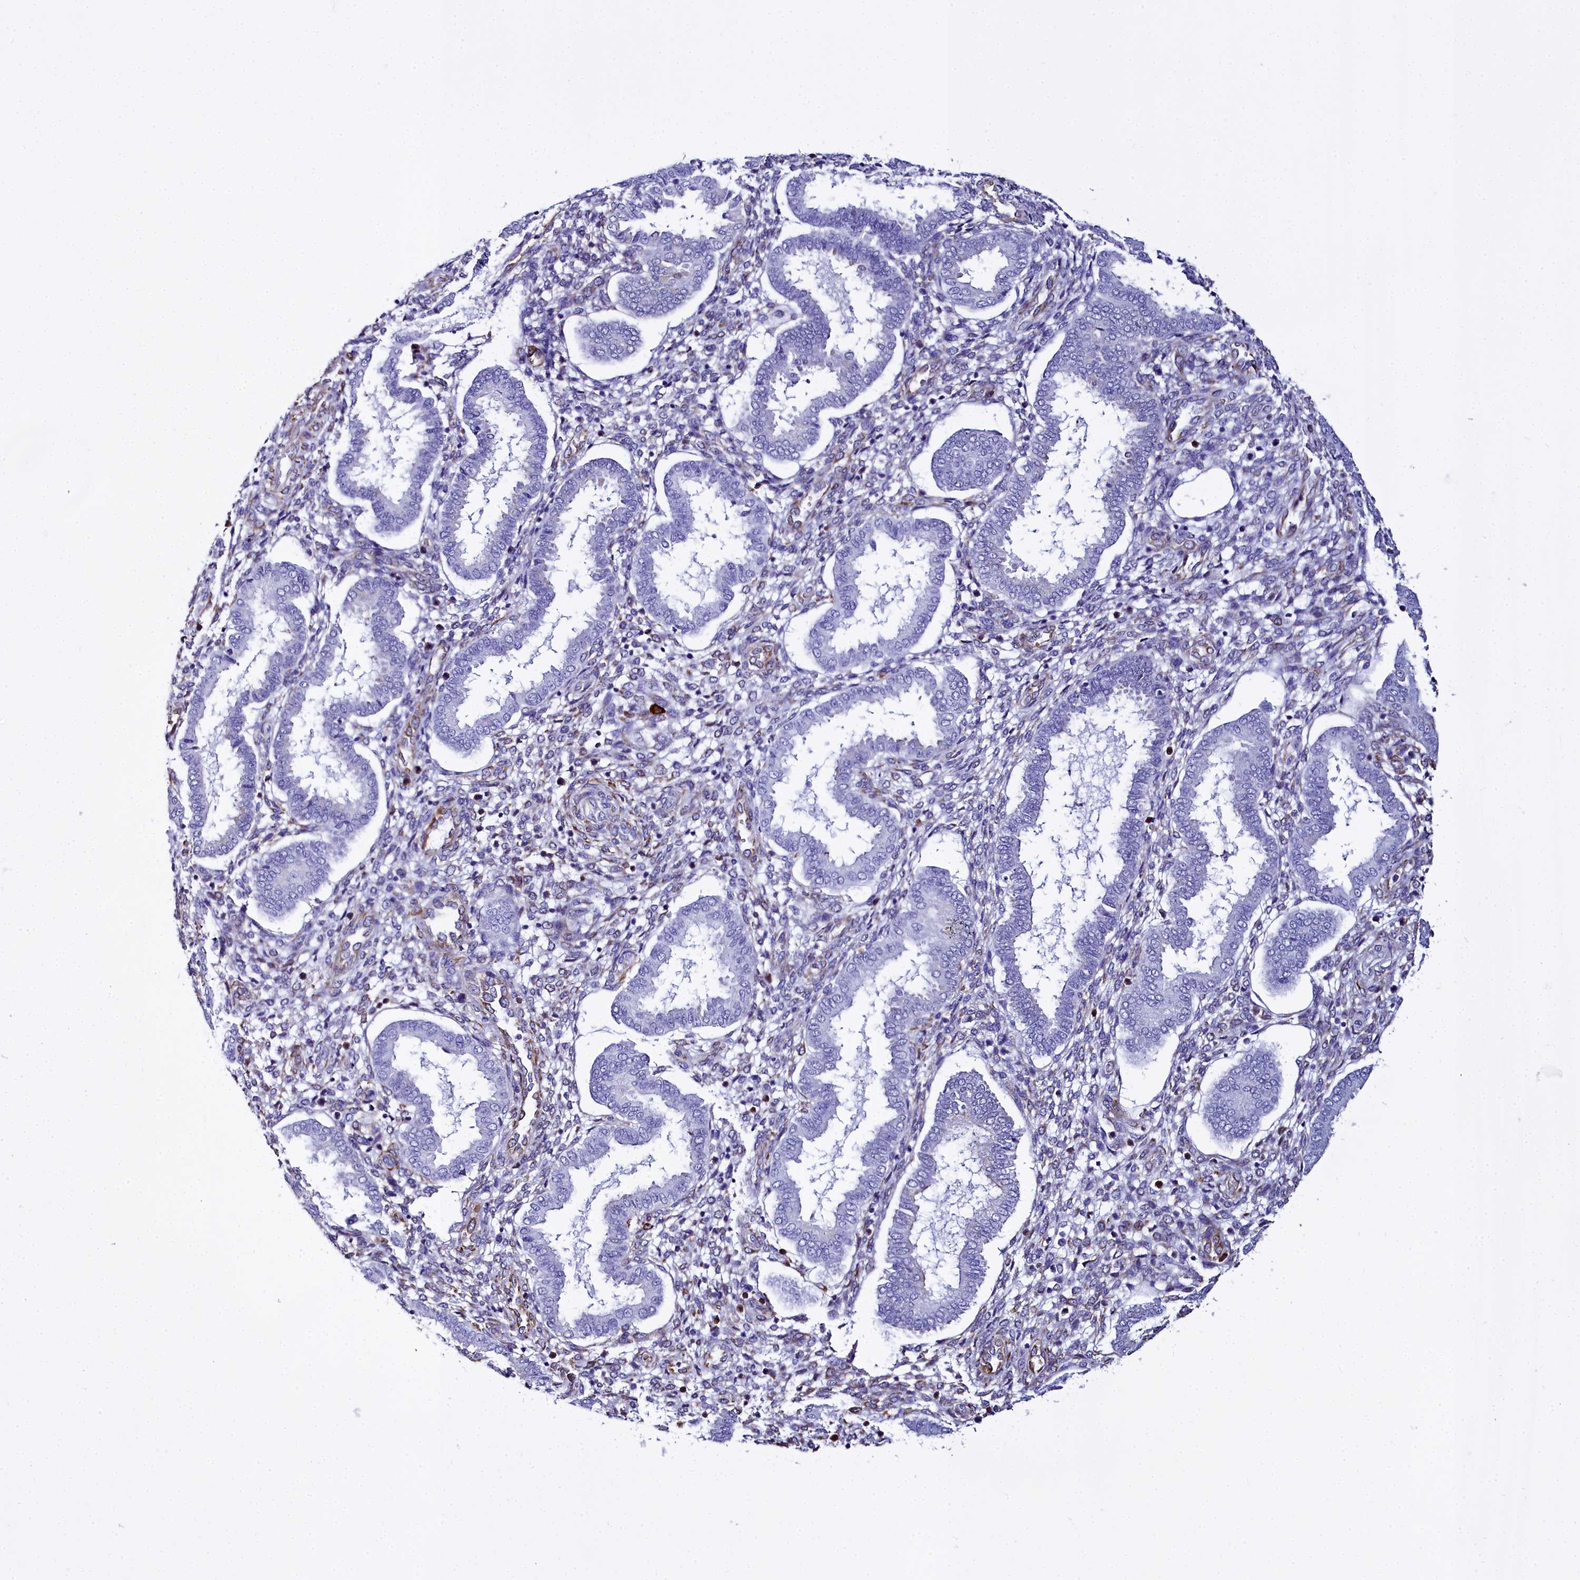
{"staining": {"intensity": "moderate", "quantity": "<25%", "location": "cytoplasmic/membranous"}, "tissue": "endometrium", "cell_type": "Cells in endometrial stroma", "image_type": "normal", "snomed": [{"axis": "morphology", "description": "Normal tissue, NOS"}, {"axis": "topography", "description": "Endometrium"}], "caption": "Protein staining of unremarkable endometrium shows moderate cytoplasmic/membranous staining in about <25% of cells in endometrial stroma.", "gene": "TXNDC5", "patient": {"sex": "female", "age": 24}}